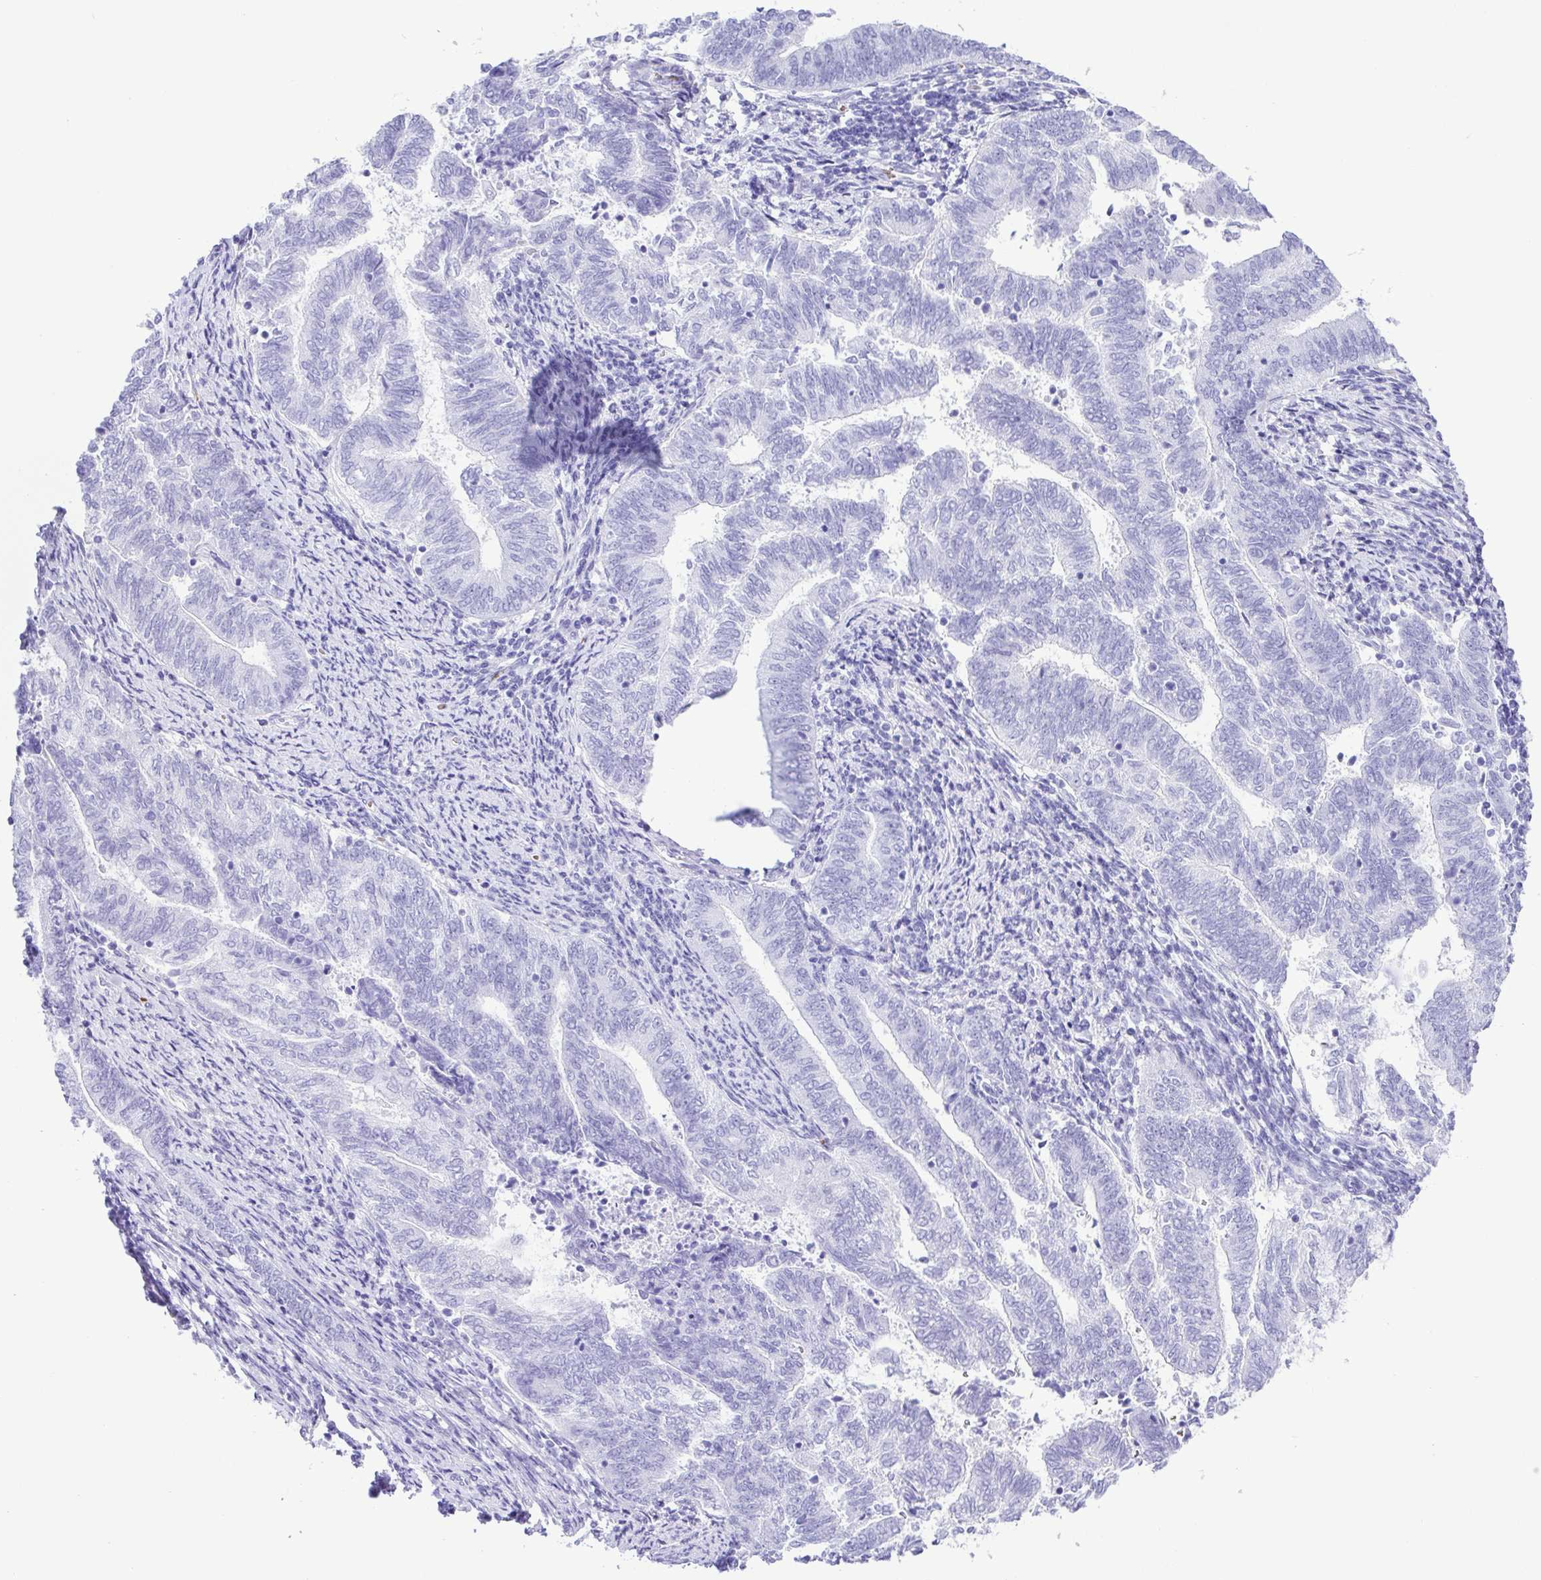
{"staining": {"intensity": "negative", "quantity": "none", "location": "none"}, "tissue": "endometrial cancer", "cell_type": "Tumor cells", "image_type": "cancer", "snomed": [{"axis": "morphology", "description": "Adenocarcinoma, NOS"}, {"axis": "topography", "description": "Endometrium"}], "caption": "This is an immunohistochemistry (IHC) photomicrograph of endometrial adenocarcinoma. There is no expression in tumor cells.", "gene": "SYT1", "patient": {"sex": "female", "age": 65}}